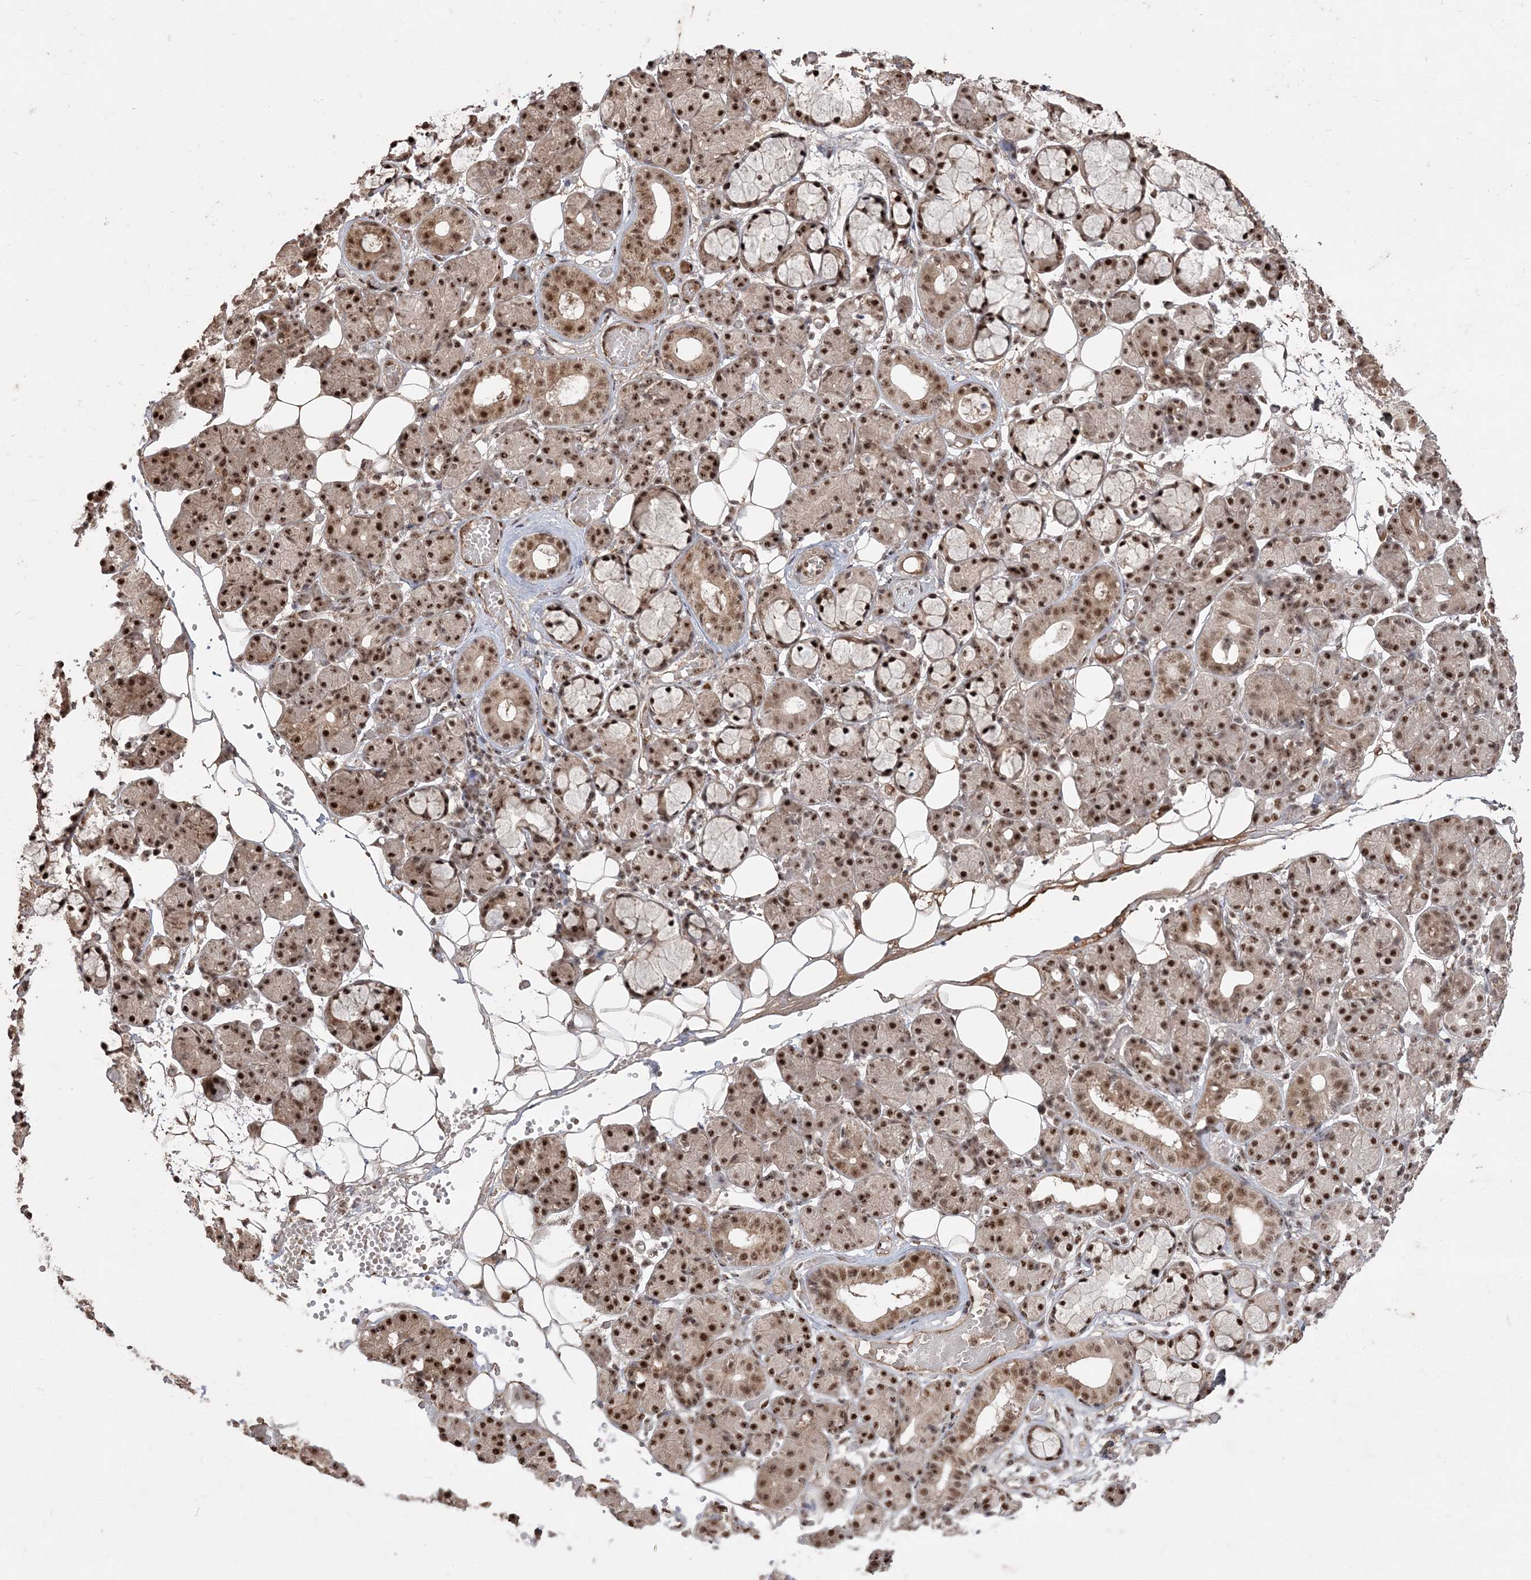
{"staining": {"intensity": "strong", "quantity": ">75%", "location": "cytoplasmic/membranous,nuclear"}, "tissue": "salivary gland", "cell_type": "Glandular cells", "image_type": "normal", "snomed": [{"axis": "morphology", "description": "Normal tissue, NOS"}, {"axis": "topography", "description": "Salivary gland"}], "caption": "DAB immunohistochemical staining of unremarkable human salivary gland displays strong cytoplasmic/membranous,nuclear protein staining in about >75% of glandular cells.", "gene": "RBM17", "patient": {"sex": "male", "age": 63}}